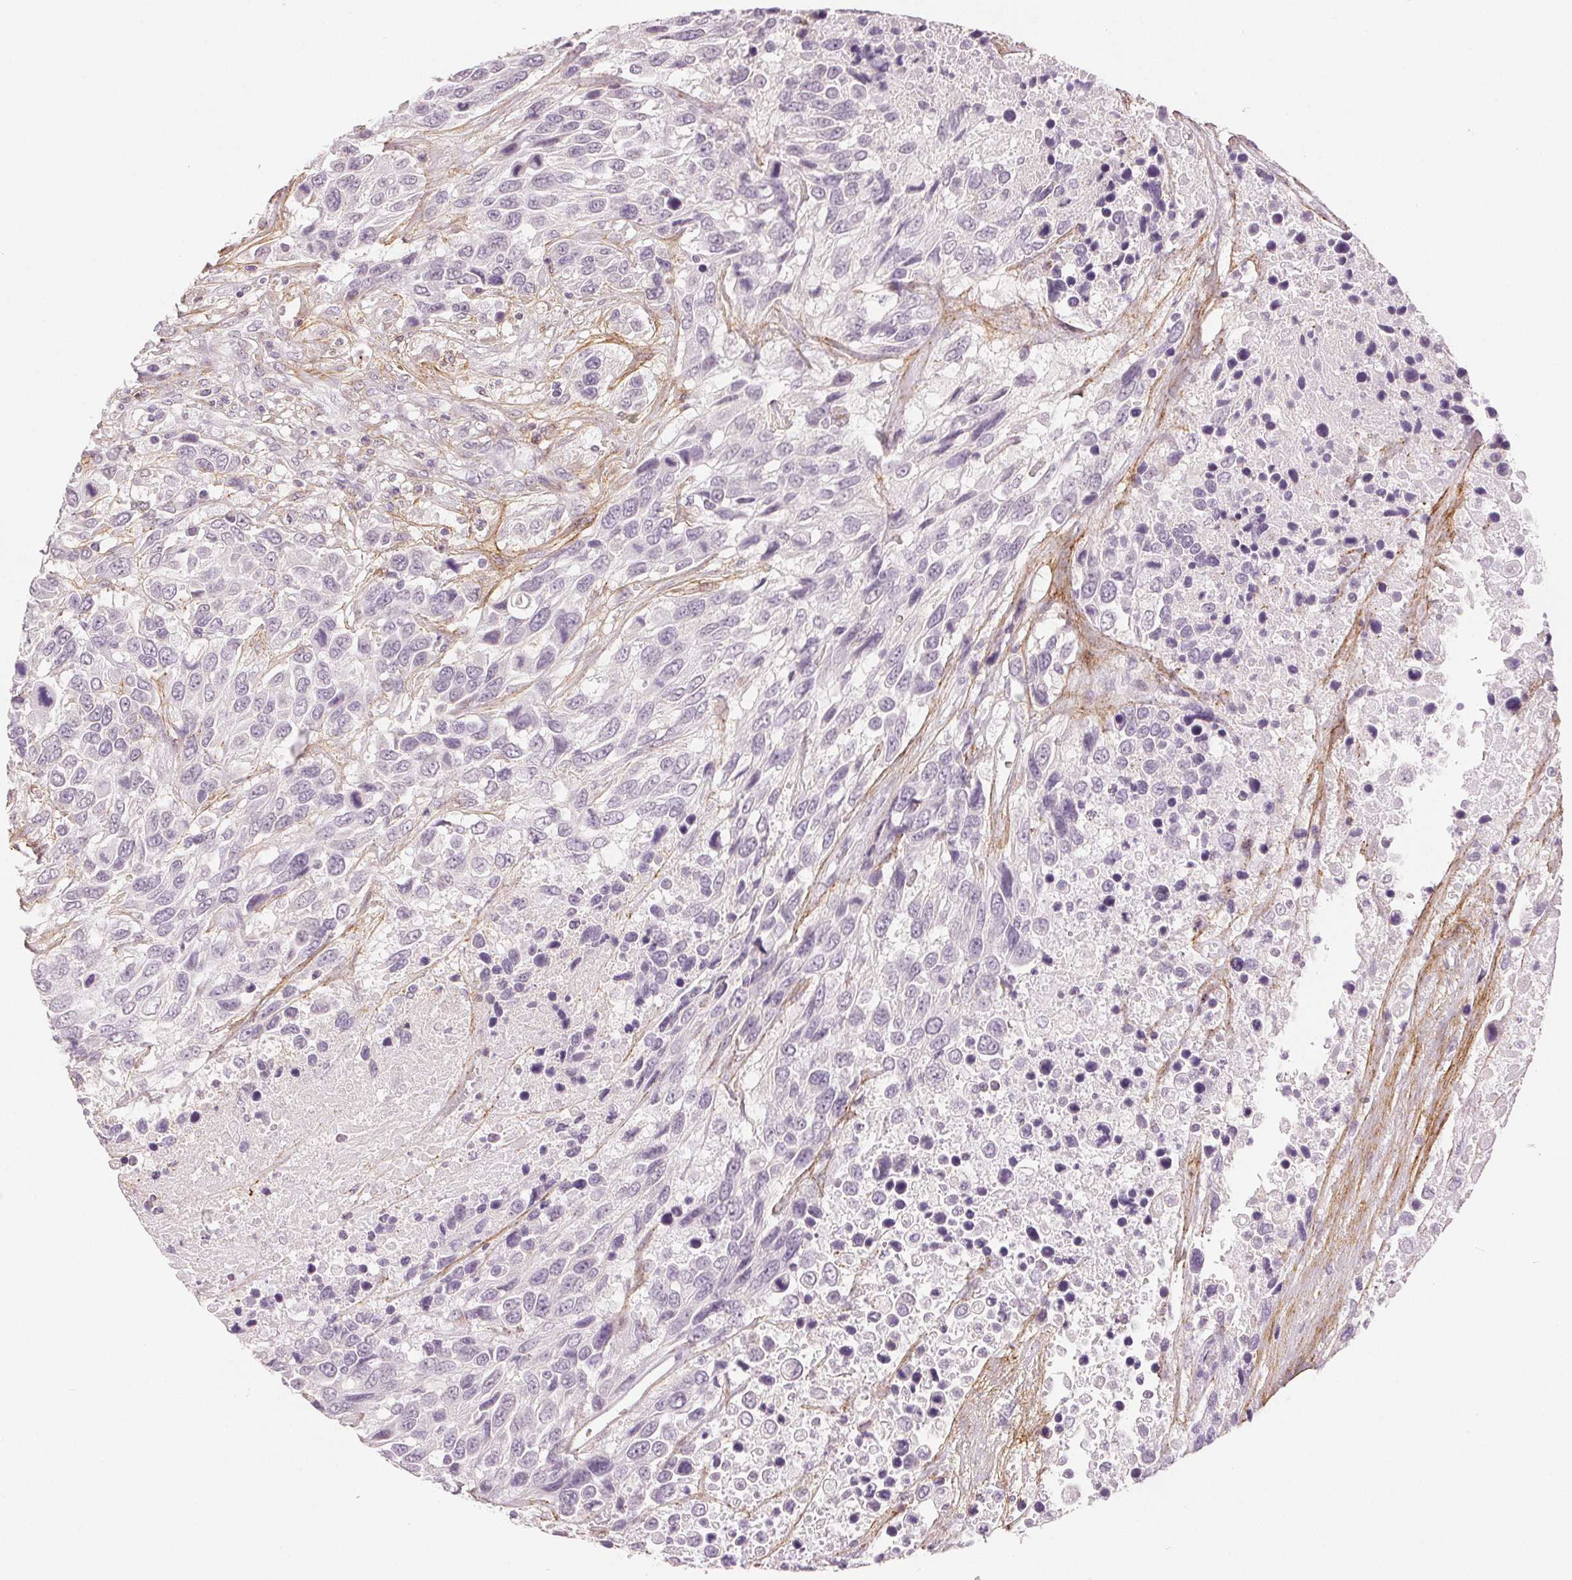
{"staining": {"intensity": "negative", "quantity": "none", "location": "none"}, "tissue": "urothelial cancer", "cell_type": "Tumor cells", "image_type": "cancer", "snomed": [{"axis": "morphology", "description": "Urothelial carcinoma, High grade"}, {"axis": "topography", "description": "Urinary bladder"}], "caption": "Photomicrograph shows no significant protein positivity in tumor cells of high-grade urothelial carcinoma.", "gene": "FBN1", "patient": {"sex": "female", "age": 70}}